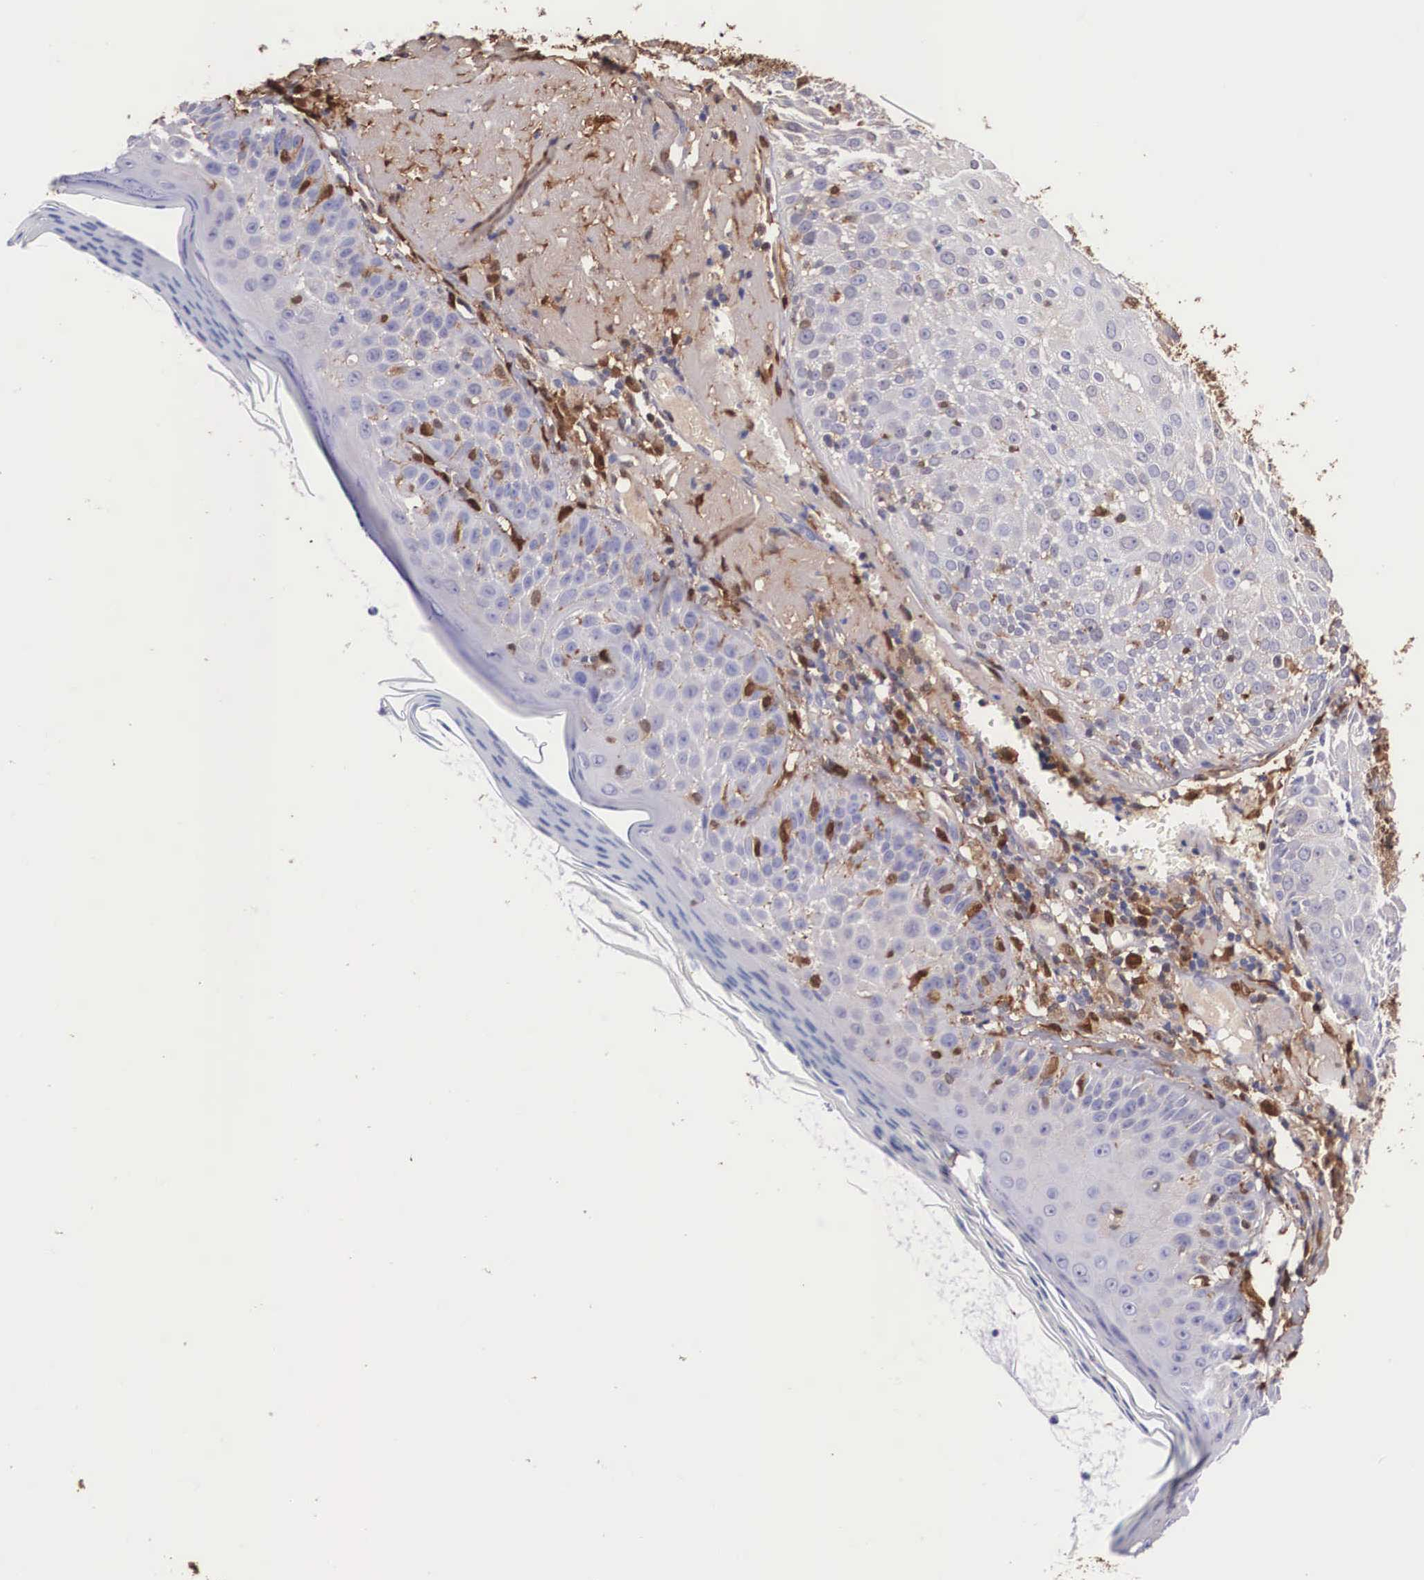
{"staining": {"intensity": "negative", "quantity": "none", "location": "none"}, "tissue": "skin cancer", "cell_type": "Tumor cells", "image_type": "cancer", "snomed": [{"axis": "morphology", "description": "Squamous cell carcinoma, NOS"}, {"axis": "topography", "description": "Skin"}], "caption": "Protein analysis of skin cancer (squamous cell carcinoma) demonstrates no significant expression in tumor cells.", "gene": "LGALS1", "patient": {"sex": "female", "age": 89}}